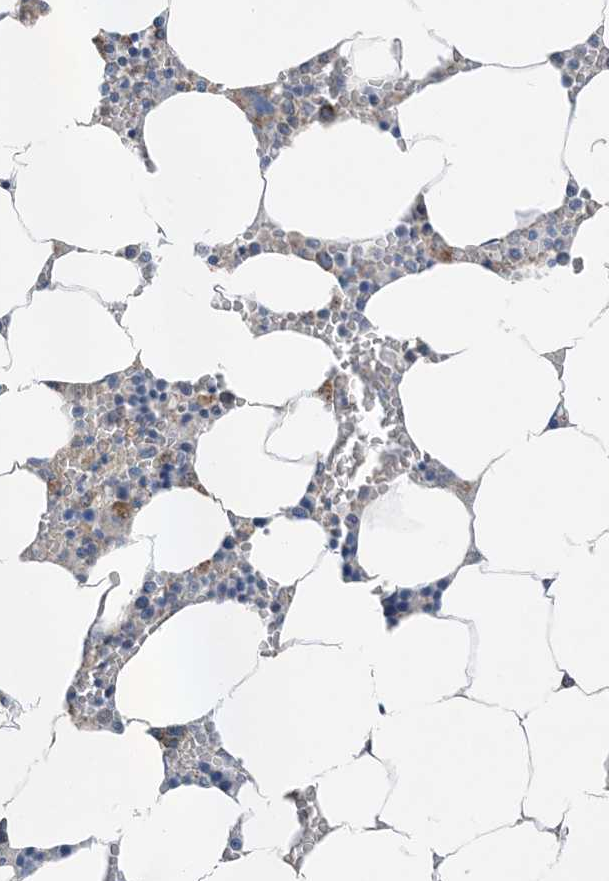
{"staining": {"intensity": "negative", "quantity": "none", "location": "none"}, "tissue": "bone marrow", "cell_type": "Hematopoietic cells", "image_type": "normal", "snomed": [{"axis": "morphology", "description": "Normal tissue, NOS"}, {"axis": "topography", "description": "Bone marrow"}], "caption": "A histopathology image of bone marrow stained for a protein demonstrates no brown staining in hematopoietic cells. Brightfield microscopy of immunohistochemistry (IHC) stained with DAB (3,3'-diaminobenzidine) (brown) and hematoxylin (blue), captured at high magnification.", "gene": "DHX30", "patient": {"sex": "male", "age": 70}}